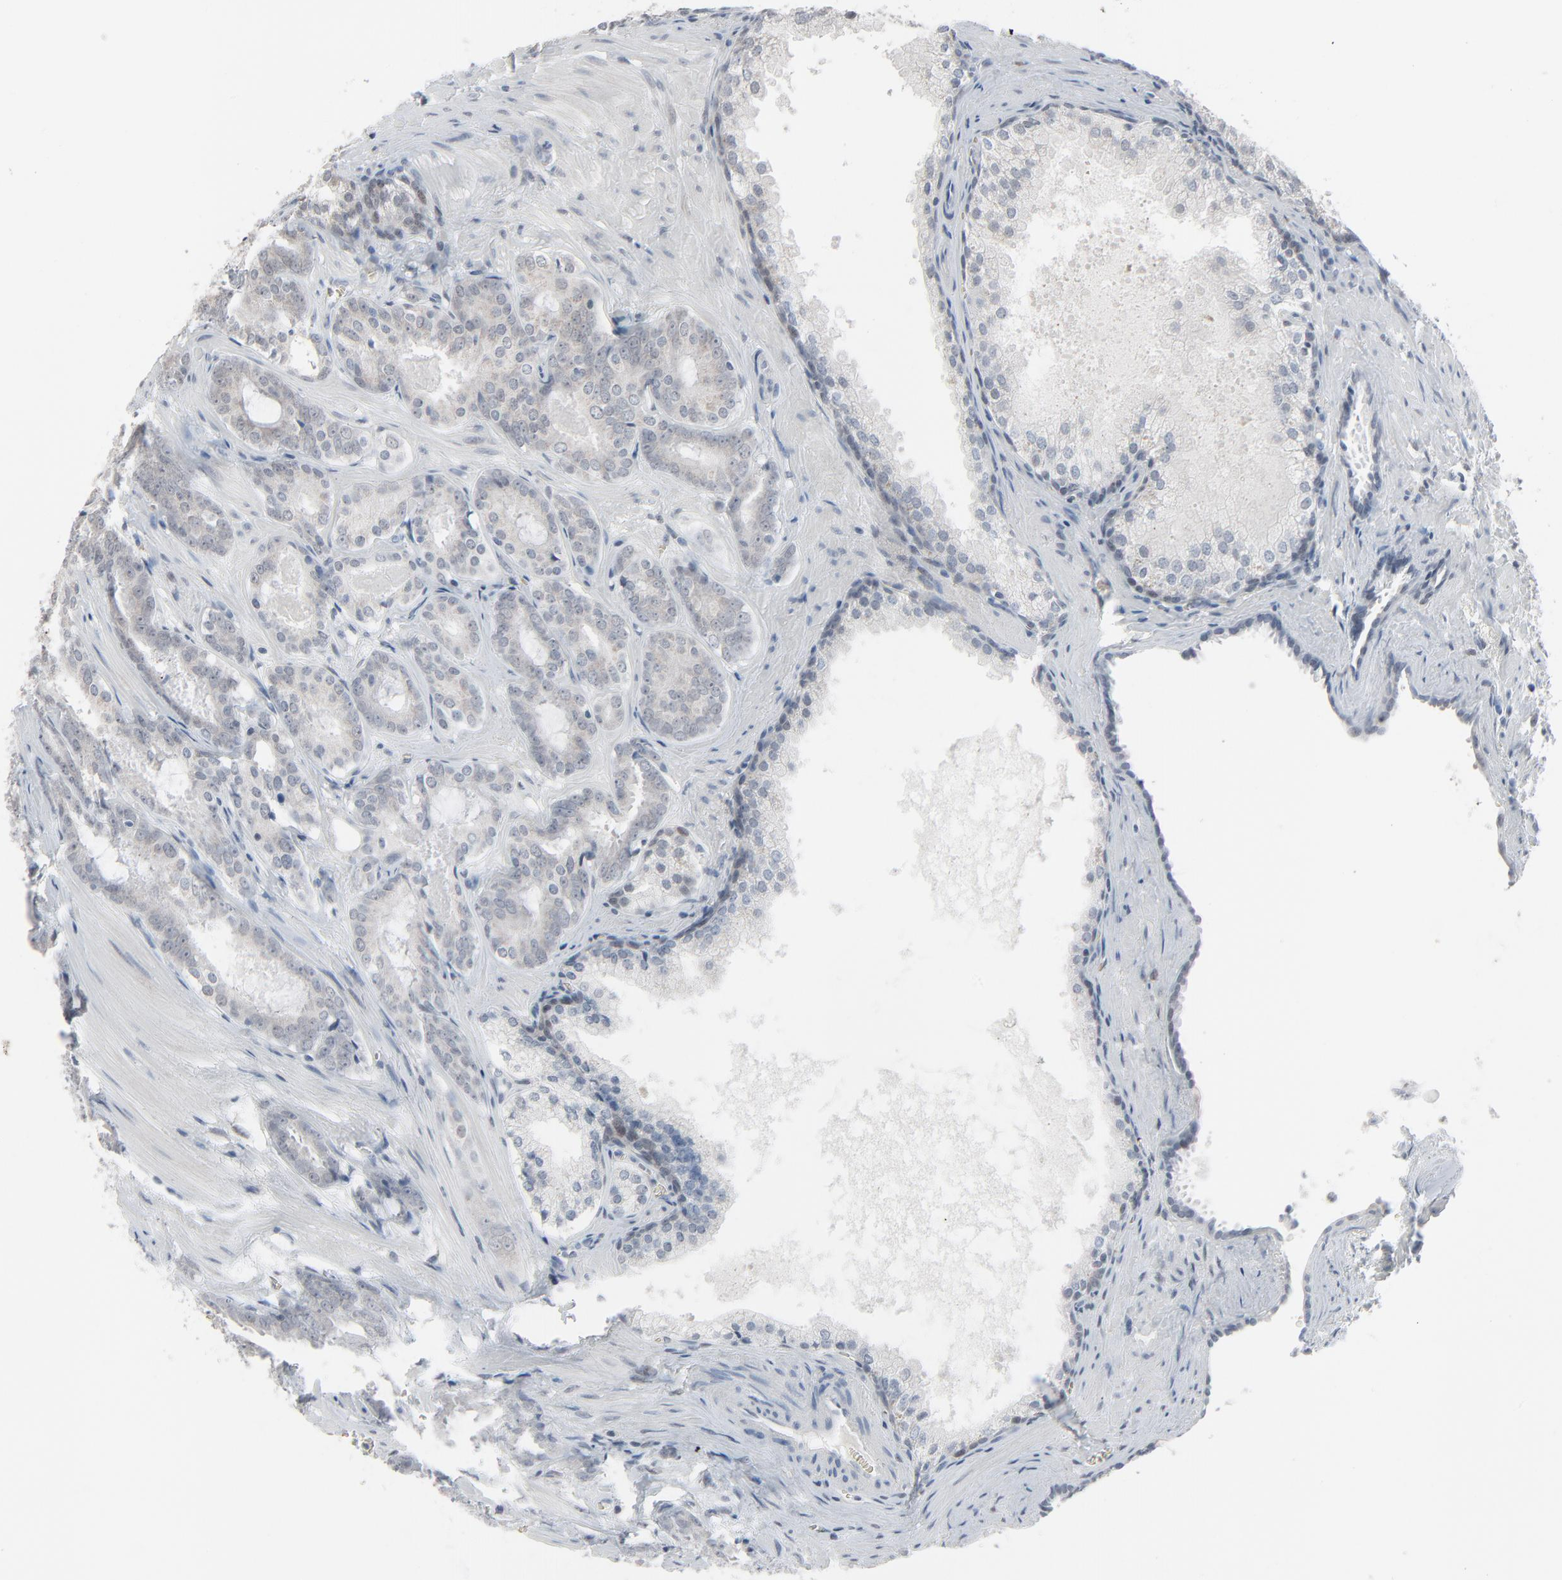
{"staining": {"intensity": "negative", "quantity": "none", "location": "none"}, "tissue": "prostate cancer", "cell_type": "Tumor cells", "image_type": "cancer", "snomed": [{"axis": "morphology", "description": "Adenocarcinoma, Medium grade"}, {"axis": "topography", "description": "Prostate"}], "caption": "Immunohistochemistry histopathology image of neoplastic tissue: prostate cancer (medium-grade adenocarcinoma) stained with DAB exhibits no significant protein expression in tumor cells.", "gene": "SAGE1", "patient": {"sex": "male", "age": 64}}